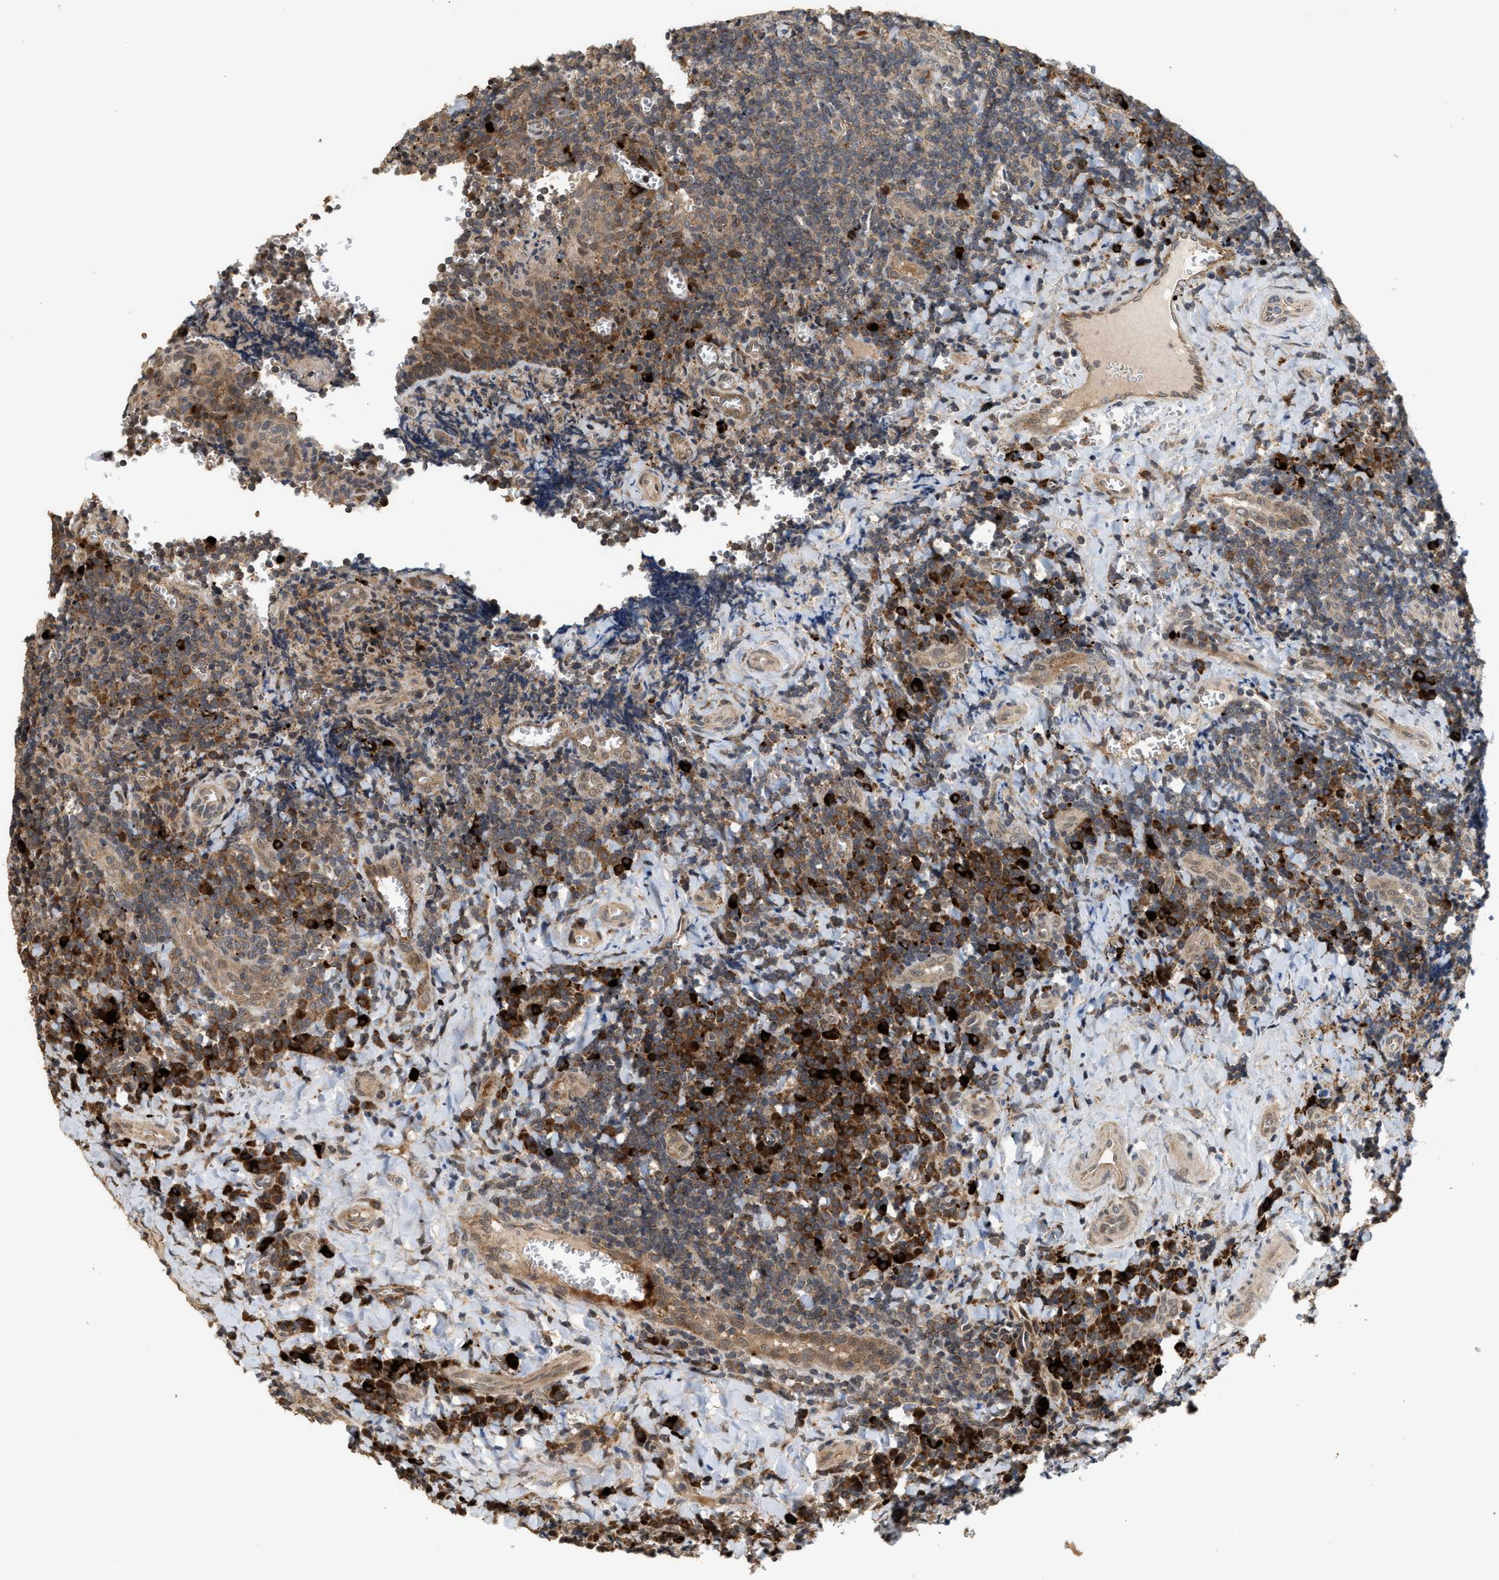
{"staining": {"intensity": "moderate", "quantity": ">75%", "location": "cytoplasmic/membranous,nuclear"}, "tissue": "tonsil", "cell_type": "Germinal center cells", "image_type": "normal", "snomed": [{"axis": "morphology", "description": "Normal tissue, NOS"}, {"axis": "morphology", "description": "Inflammation, NOS"}, {"axis": "topography", "description": "Tonsil"}], "caption": "Tonsil stained for a protein shows moderate cytoplasmic/membranous,nuclear positivity in germinal center cells. Immunohistochemistry (ihc) stains the protein in brown and the nuclei are stained blue.", "gene": "ELP2", "patient": {"sex": "female", "age": 31}}